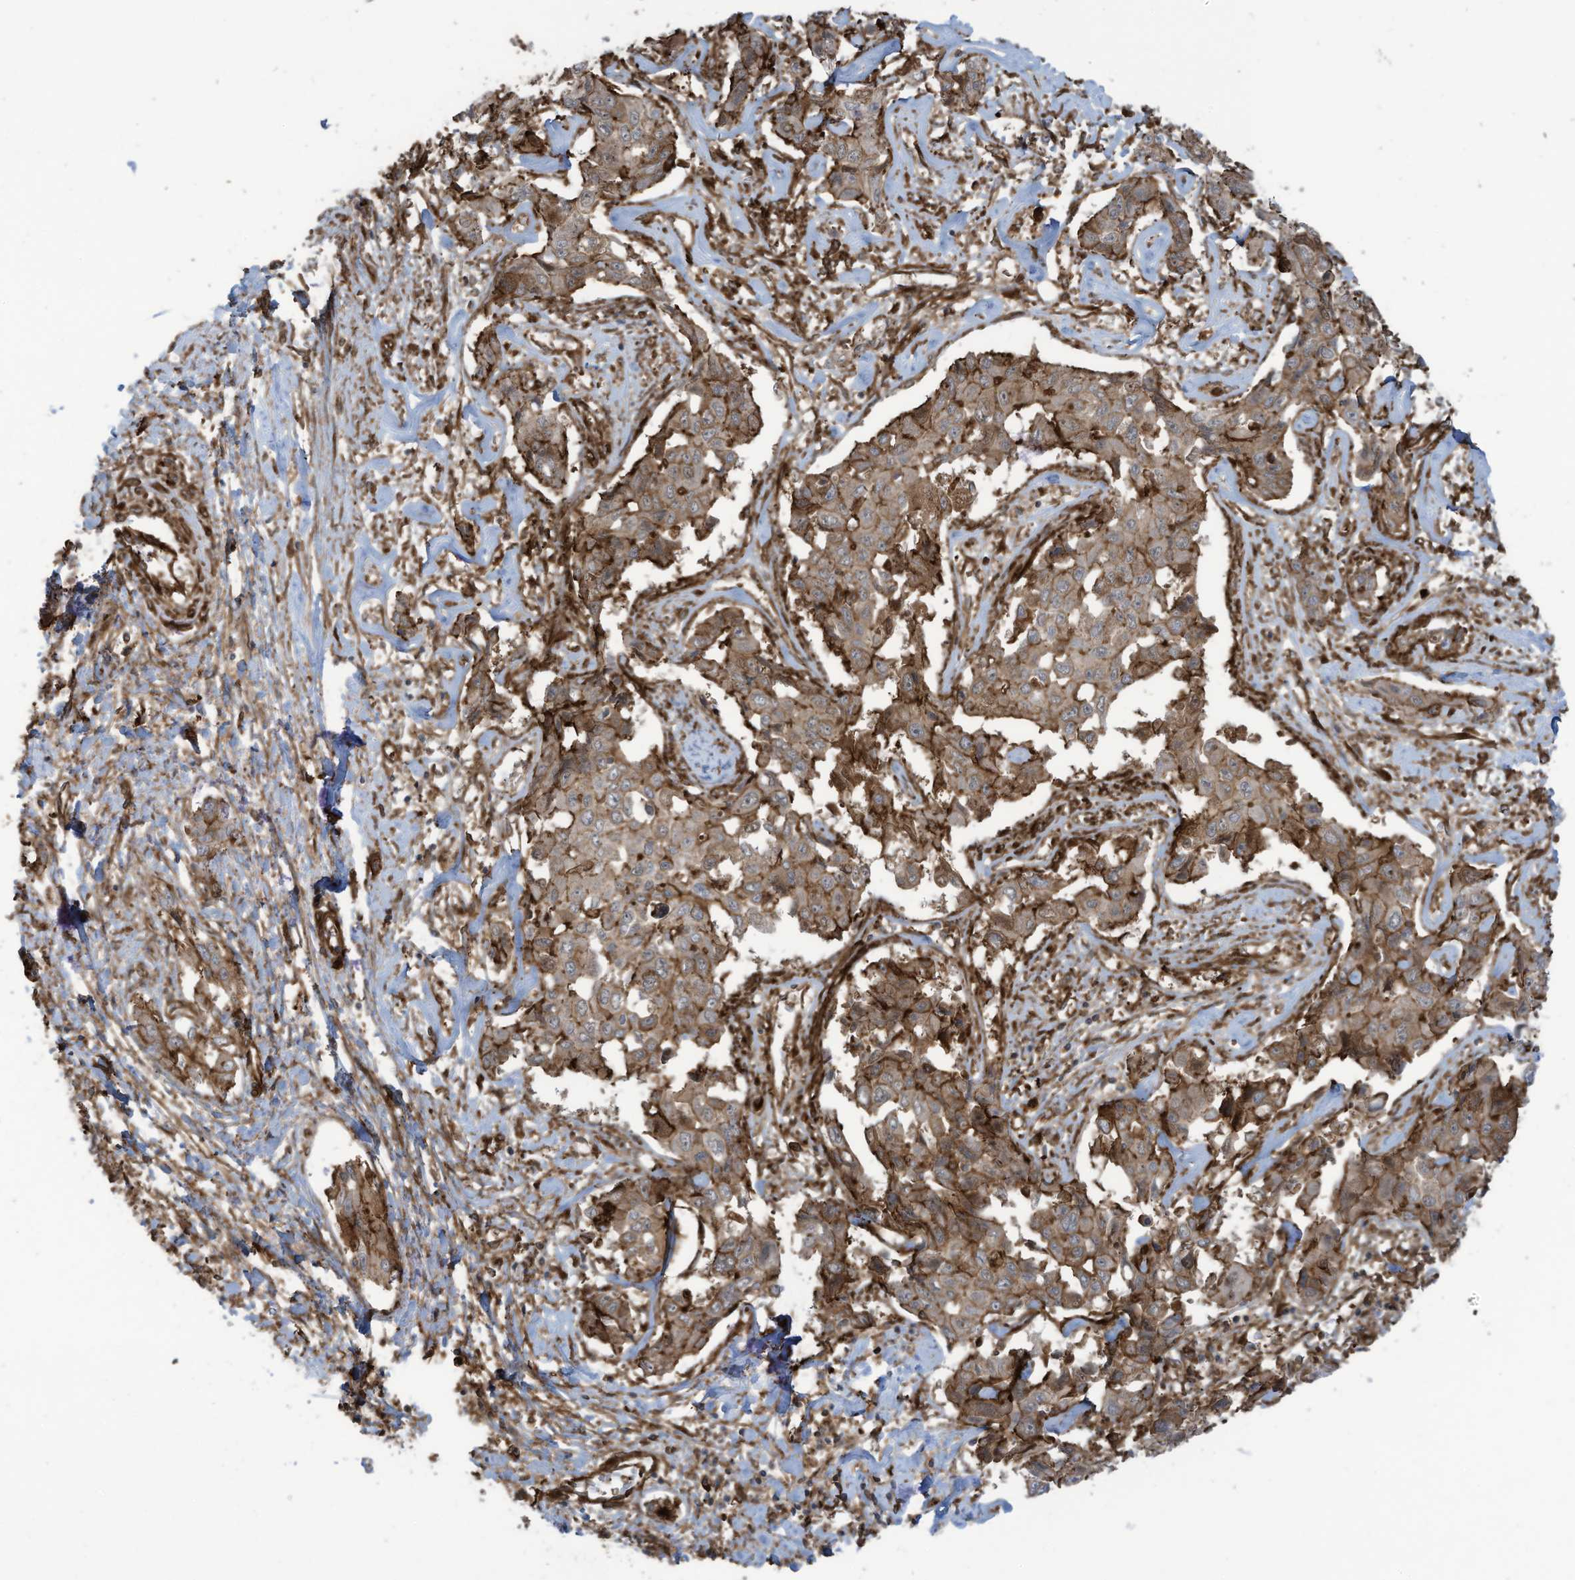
{"staining": {"intensity": "moderate", "quantity": ">75%", "location": "cytoplasmic/membranous"}, "tissue": "liver cancer", "cell_type": "Tumor cells", "image_type": "cancer", "snomed": [{"axis": "morphology", "description": "Cholangiocarcinoma"}, {"axis": "topography", "description": "Liver"}], "caption": "The micrograph exhibits immunohistochemical staining of liver cancer (cholangiocarcinoma). There is moderate cytoplasmic/membranous positivity is present in about >75% of tumor cells.", "gene": "SLC9A2", "patient": {"sex": "male", "age": 59}}